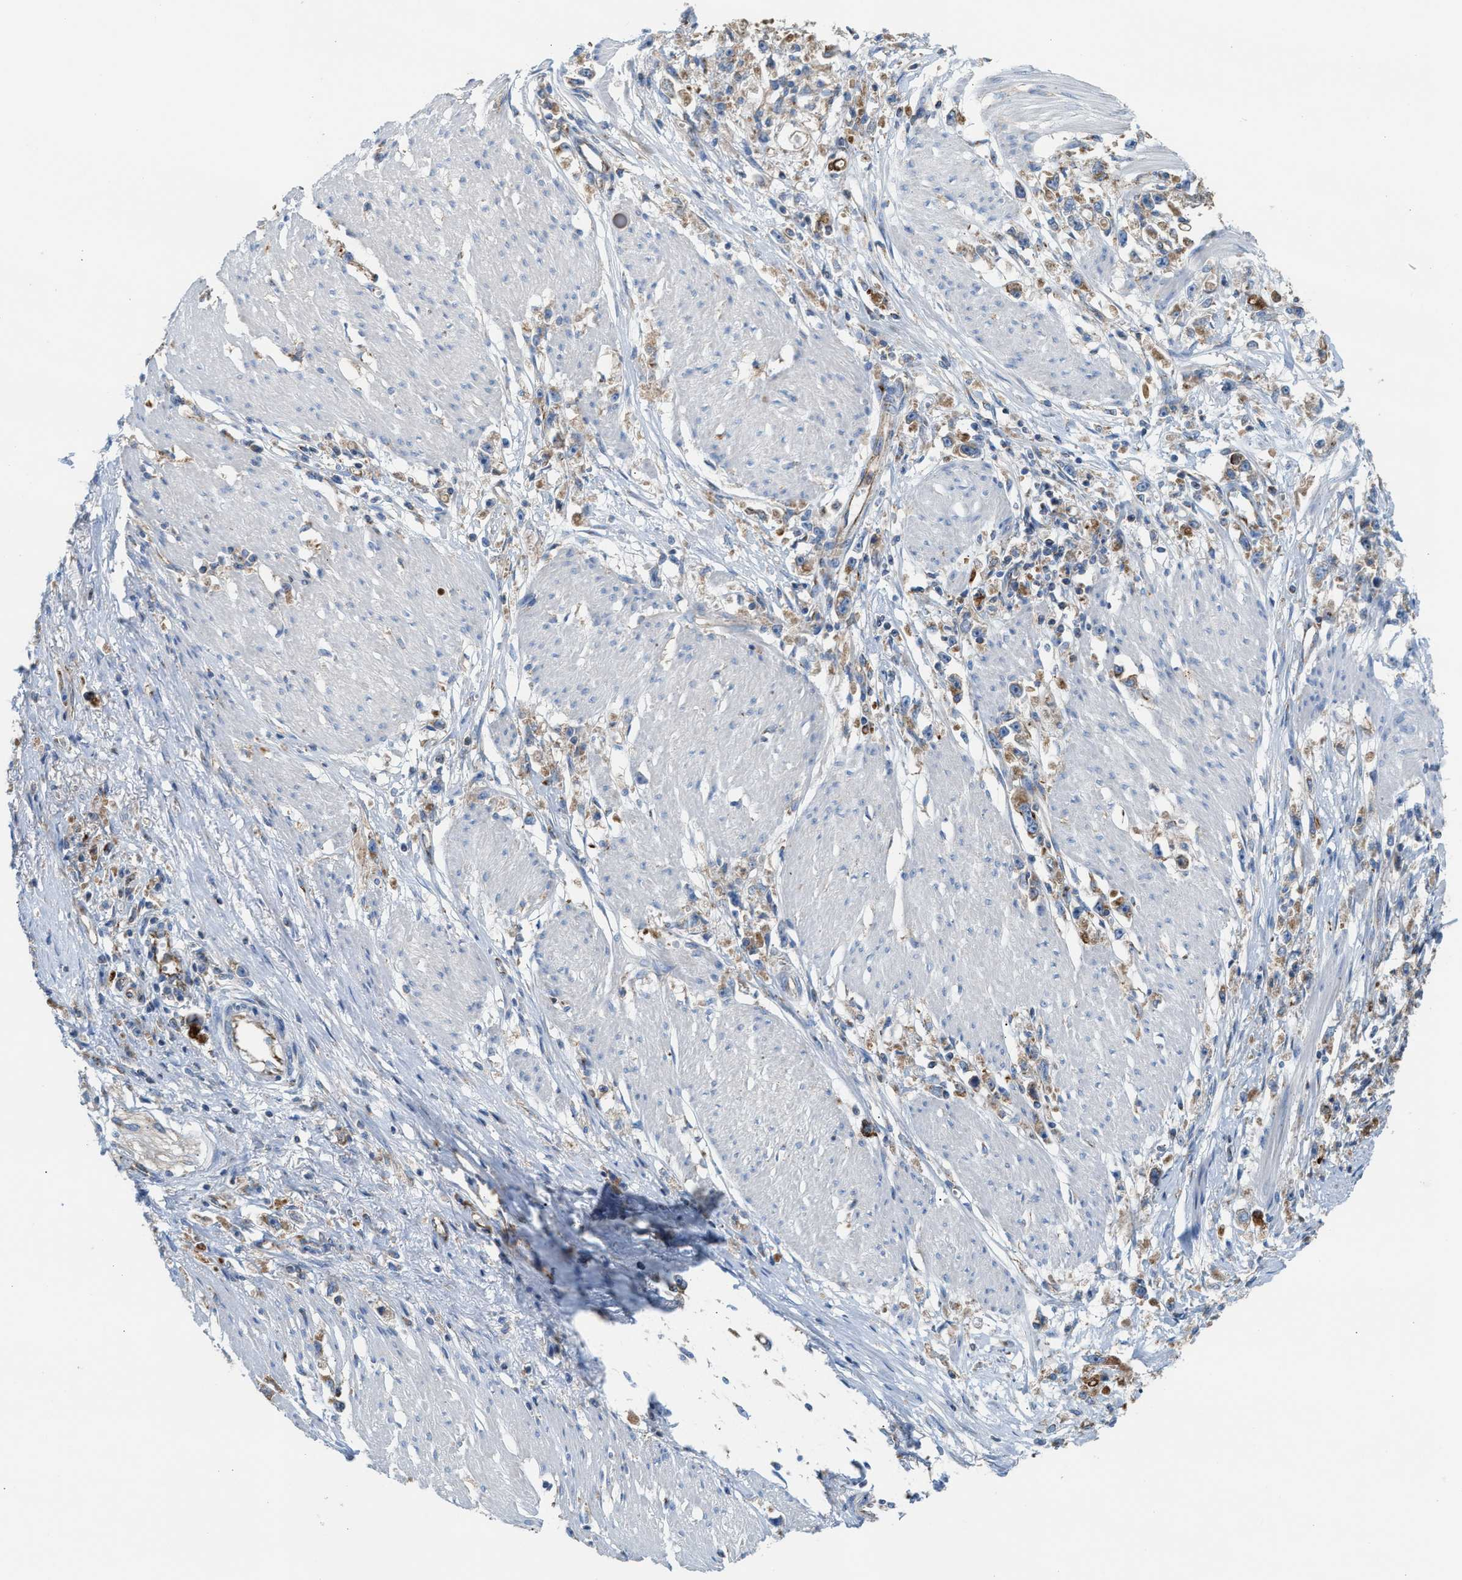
{"staining": {"intensity": "moderate", "quantity": ">75%", "location": "cytoplasmic/membranous"}, "tissue": "stomach cancer", "cell_type": "Tumor cells", "image_type": "cancer", "snomed": [{"axis": "morphology", "description": "Adenocarcinoma, NOS"}, {"axis": "topography", "description": "Stomach"}], "caption": "IHC histopathology image of adenocarcinoma (stomach) stained for a protein (brown), which displays medium levels of moderate cytoplasmic/membranous expression in about >75% of tumor cells.", "gene": "TBC1D15", "patient": {"sex": "female", "age": 59}}